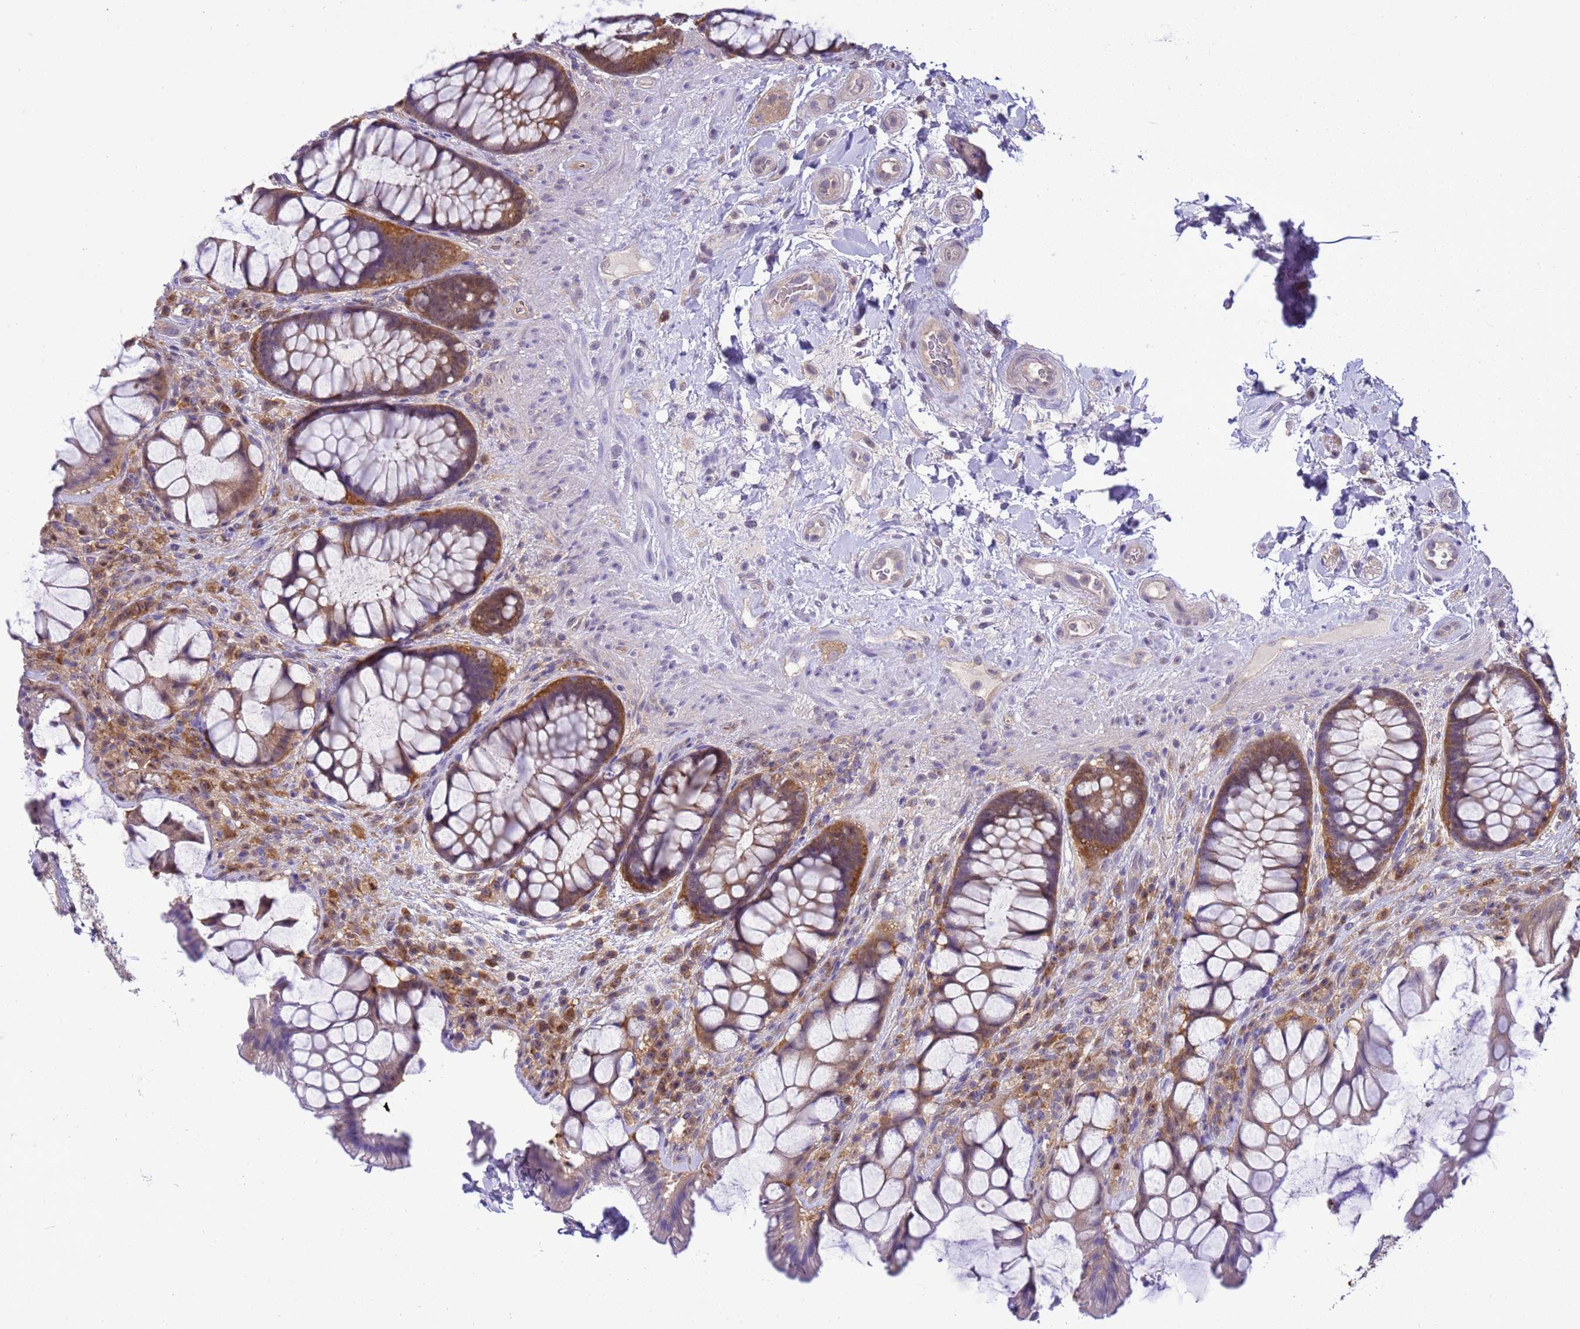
{"staining": {"intensity": "moderate", "quantity": "25%-75%", "location": "cytoplasmic/membranous,nuclear"}, "tissue": "rectum", "cell_type": "Glandular cells", "image_type": "normal", "snomed": [{"axis": "morphology", "description": "Normal tissue, NOS"}, {"axis": "topography", "description": "Rectum"}], "caption": "Normal rectum was stained to show a protein in brown. There is medium levels of moderate cytoplasmic/membranous,nuclear staining in approximately 25%-75% of glandular cells. (DAB (3,3'-diaminobenzidine) = brown stain, brightfield microscopy at high magnification).", "gene": "DDI2", "patient": {"sex": "female", "age": 58}}